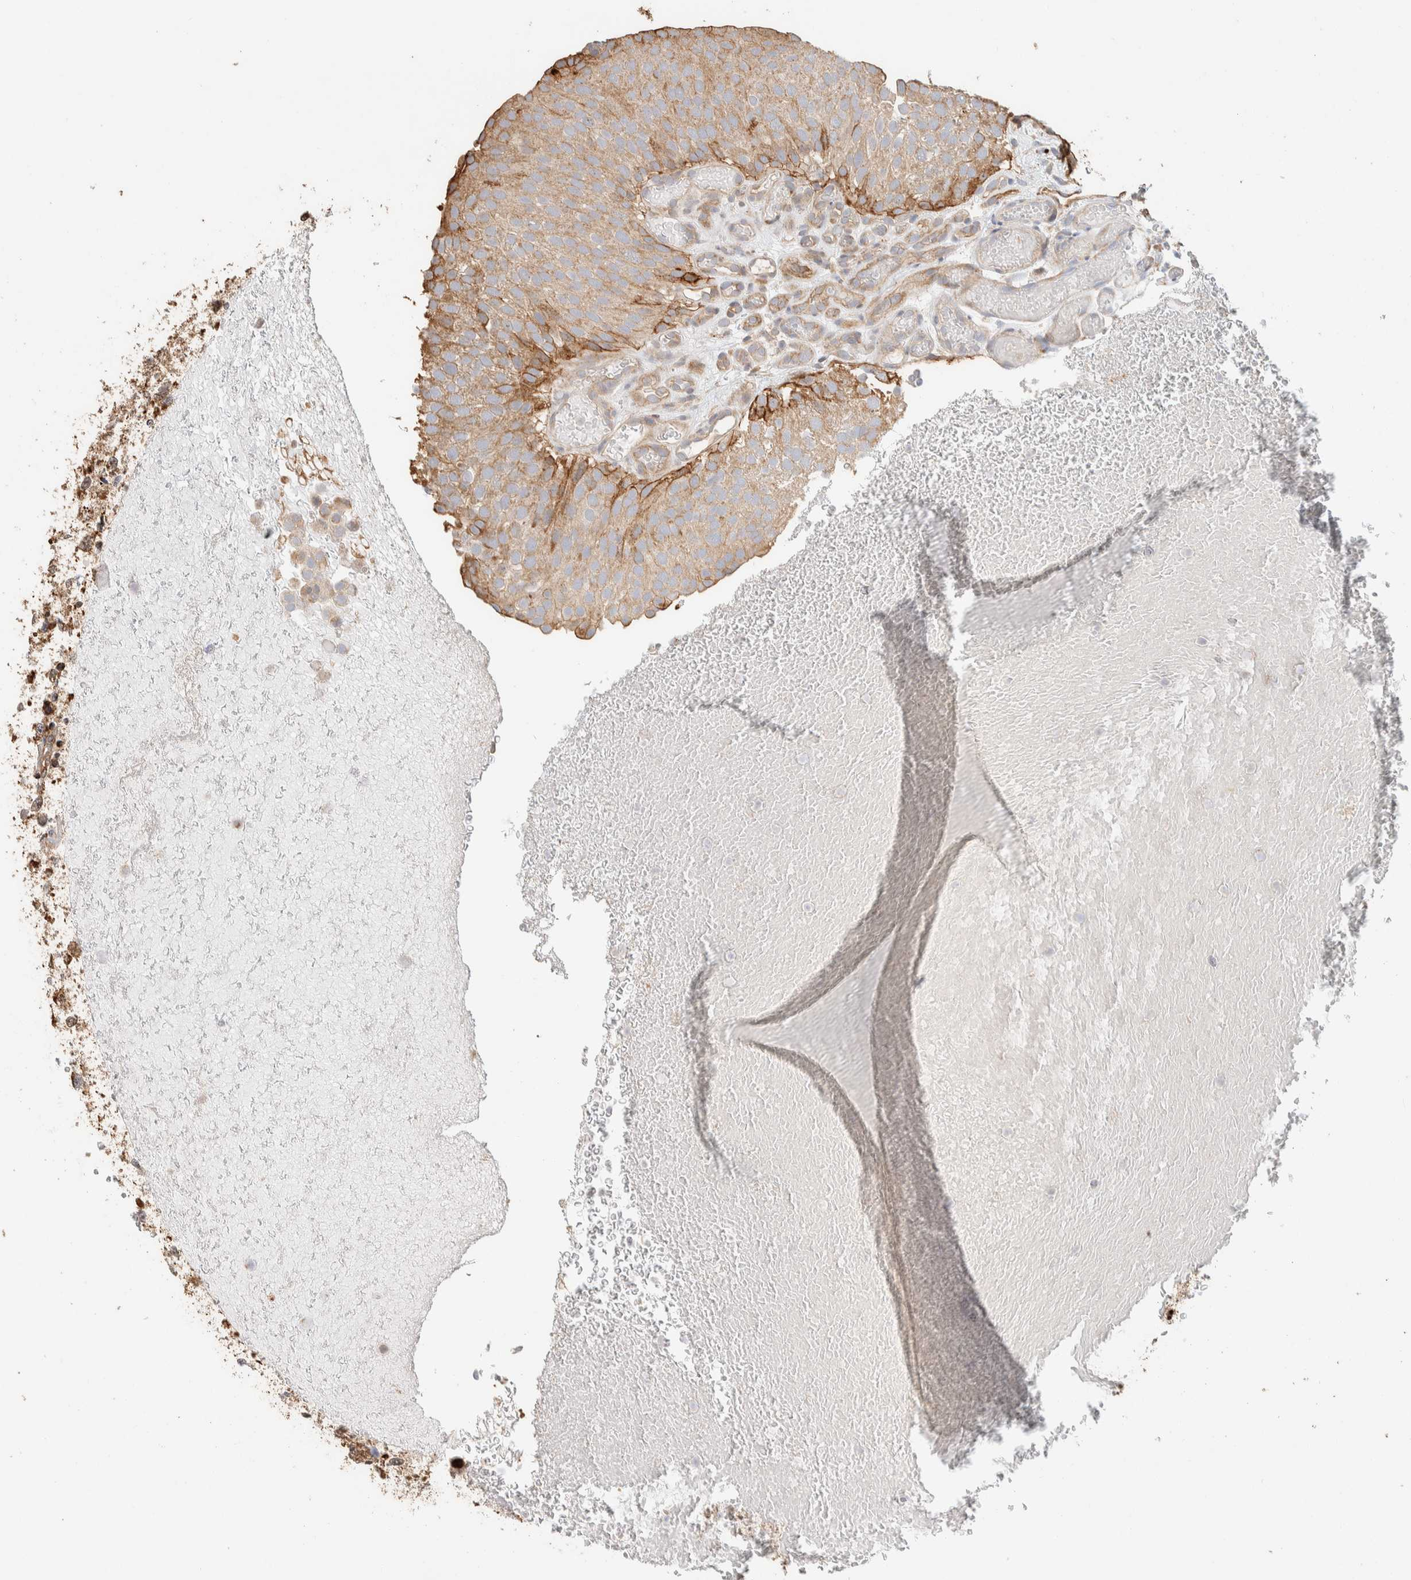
{"staining": {"intensity": "moderate", "quantity": ">75%", "location": "cytoplasmic/membranous"}, "tissue": "urothelial cancer", "cell_type": "Tumor cells", "image_type": "cancer", "snomed": [{"axis": "morphology", "description": "Urothelial carcinoma, Low grade"}, {"axis": "topography", "description": "Urinary bladder"}], "caption": "Protein staining reveals moderate cytoplasmic/membranous staining in about >75% of tumor cells in urothelial cancer.", "gene": "KIF9", "patient": {"sex": "male", "age": 78}}